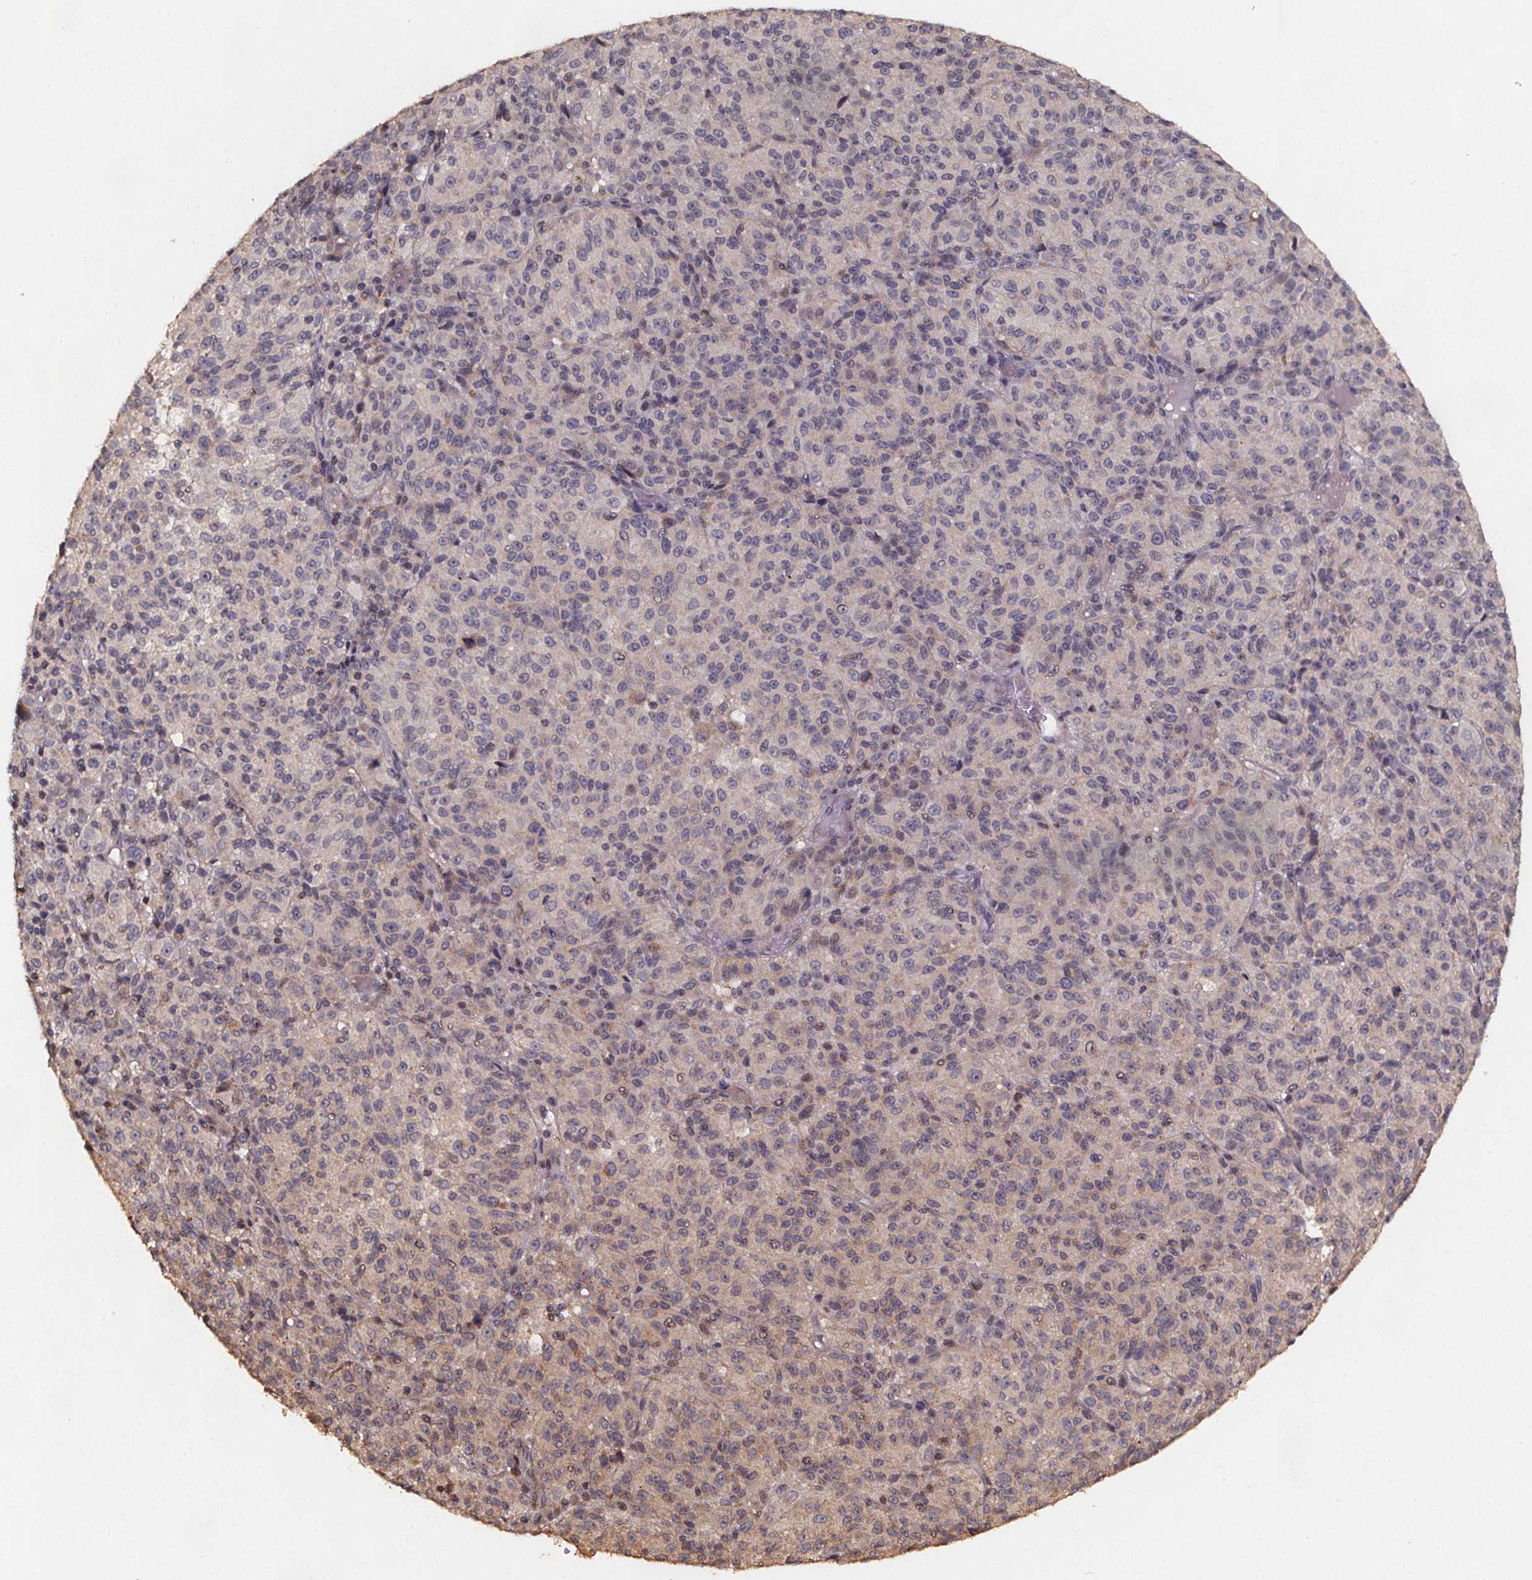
{"staining": {"intensity": "weak", "quantity": "<25%", "location": "cytoplasmic/membranous"}, "tissue": "melanoma", "cell_type": "Tumor cells", "image_type": "cancer", "snomed": [{"axis": "morphology", "description": "Malignant melanoma, Metastatic site"}, {"axis": "topography", "description": "Brain"}], "caption": "An image of malignant melanoma (metastatic site) stained for a protein shows no brown staining in tumor cells.", "gene": "ZNF879", "patient": {"sex": "female", "age": 56}}